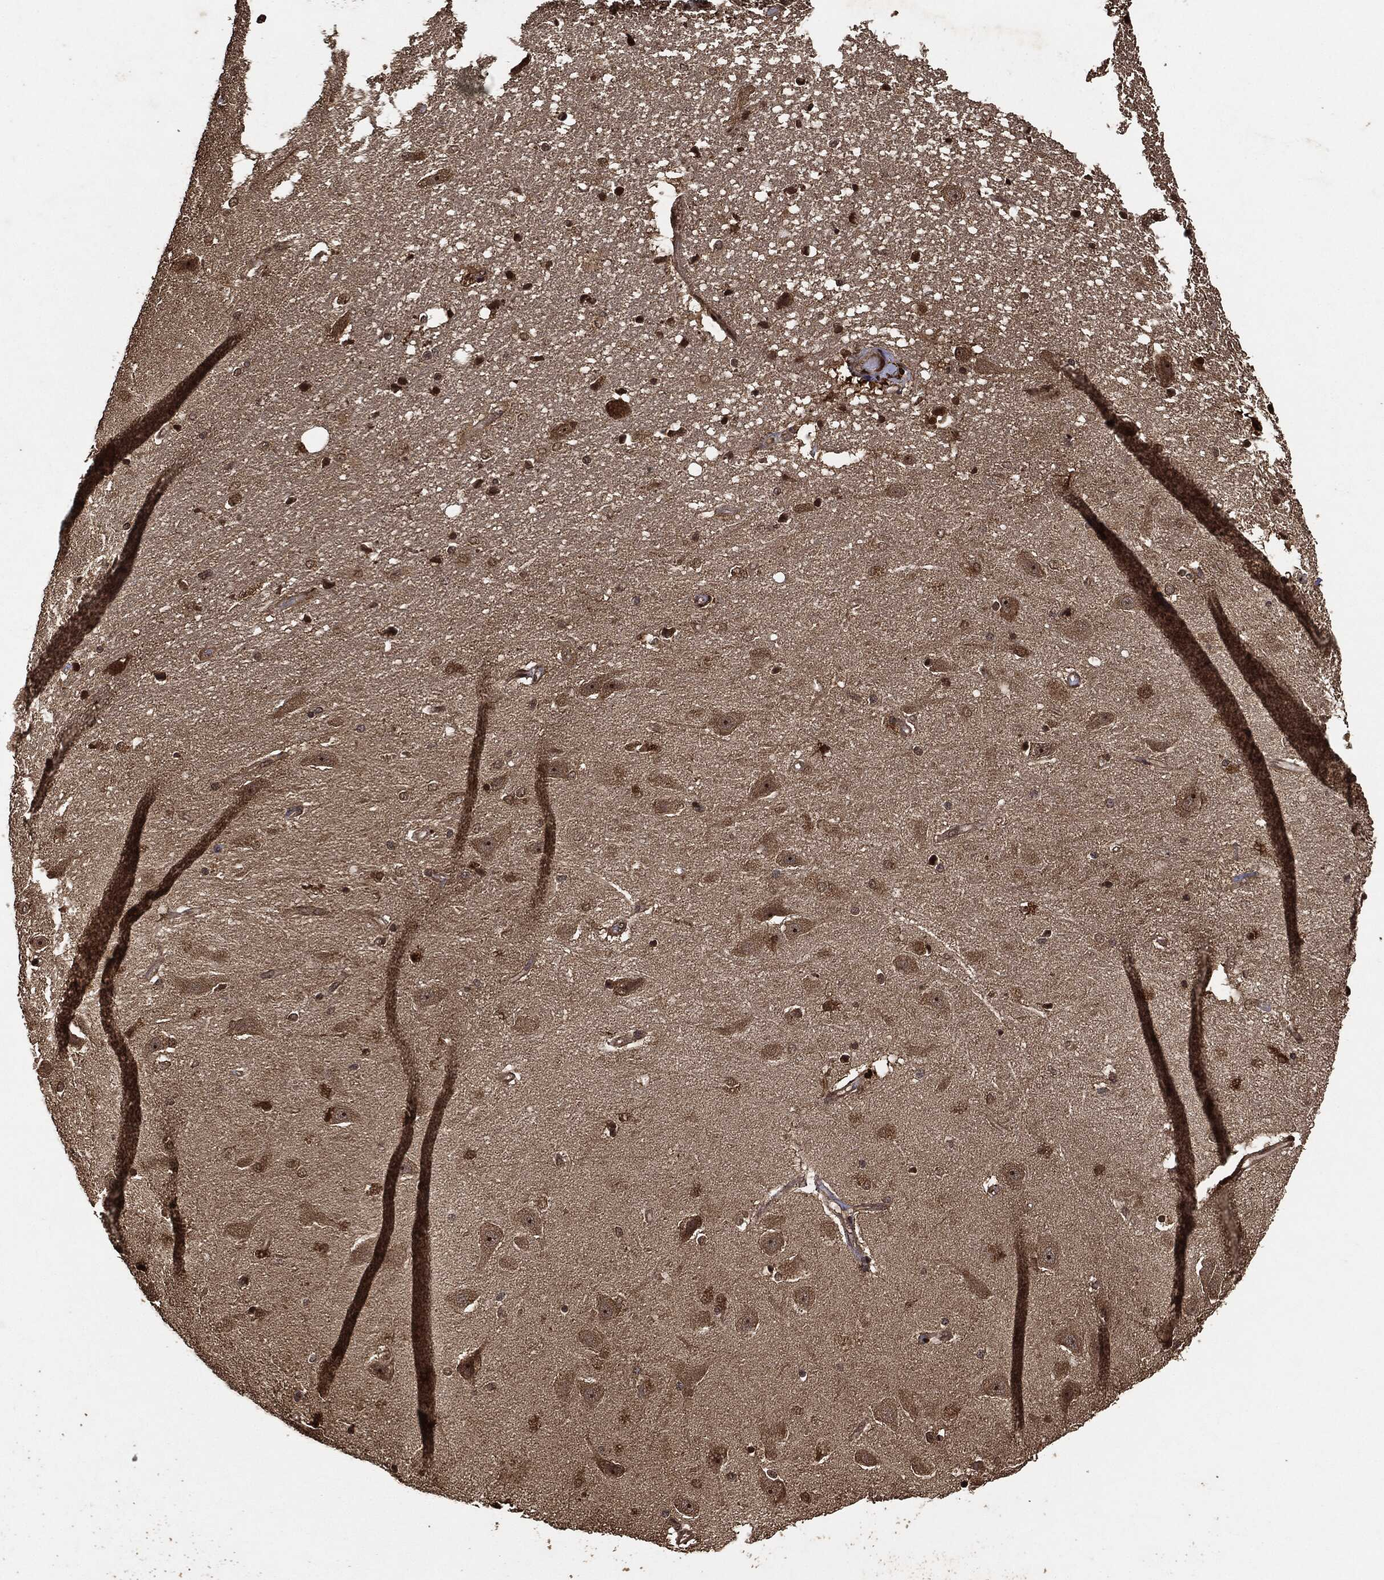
{"staining": {"intensity": "strong", "quantity": "<25%", "location": "nuclear"}, "tissue": "hippocampus", "cell_type": "Glial cells", "image_type": "normal", "snomed": [{"axis": "morphology", "description": "Normal tissue, NOS"}, {"axis": "topography", "description": "Hippocampus"}], "caption": "The immunohistochemical stain shows strong nuclear positivity in glial cells of benign hippocampus. Nuclei are stained in blue.", "gene": "PDK1", "patient": {"sex": "male", "age": 49}}